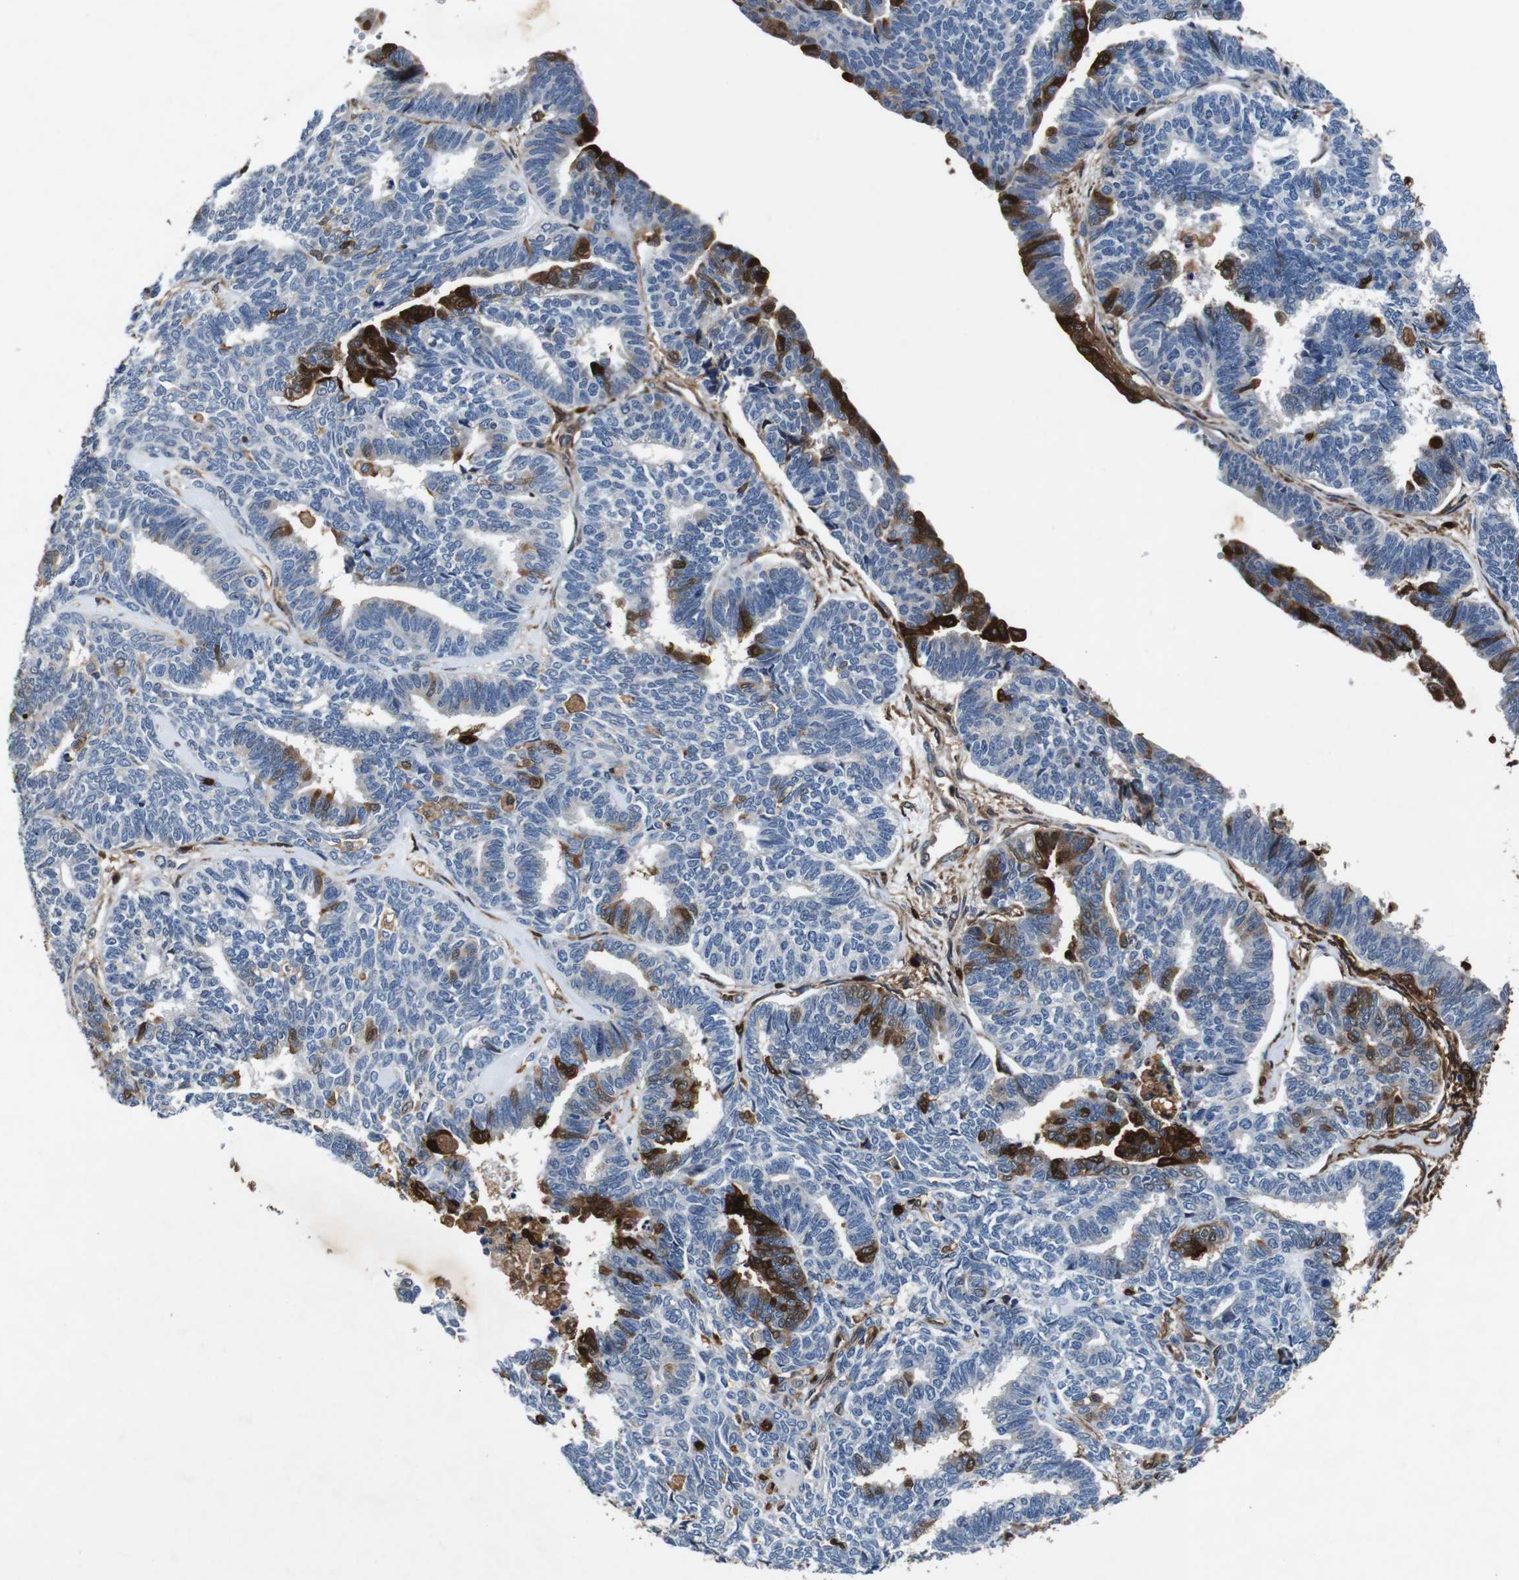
{"staining": {"intensity": "strong", "quantity": "<25%", "location": "cytoplasmic/membranous,nuclear"}, "tissue": "endometrial cancer", "cell_type": "Tumor cells", "image_type": "cancer", "snomed": [{"axis": "morphology", "description": "Adenocarcinoma, NOS"}, {"axis": "topography", "description": "Endometrium"}], "caption": "High-magnification brightfield microscopy of endometrial adenocarcinoma stained with DAB (3,3'-diaminobenzidine) (brown) and counterstained with hematoxylin (blue). tumor cells exhibit strong cytoplasmic/membranous and nuclear expression is appreciated in approximately<25% of cells.", "gene": "ANXA1", "patient": {"sex": "female", "age": 70}}